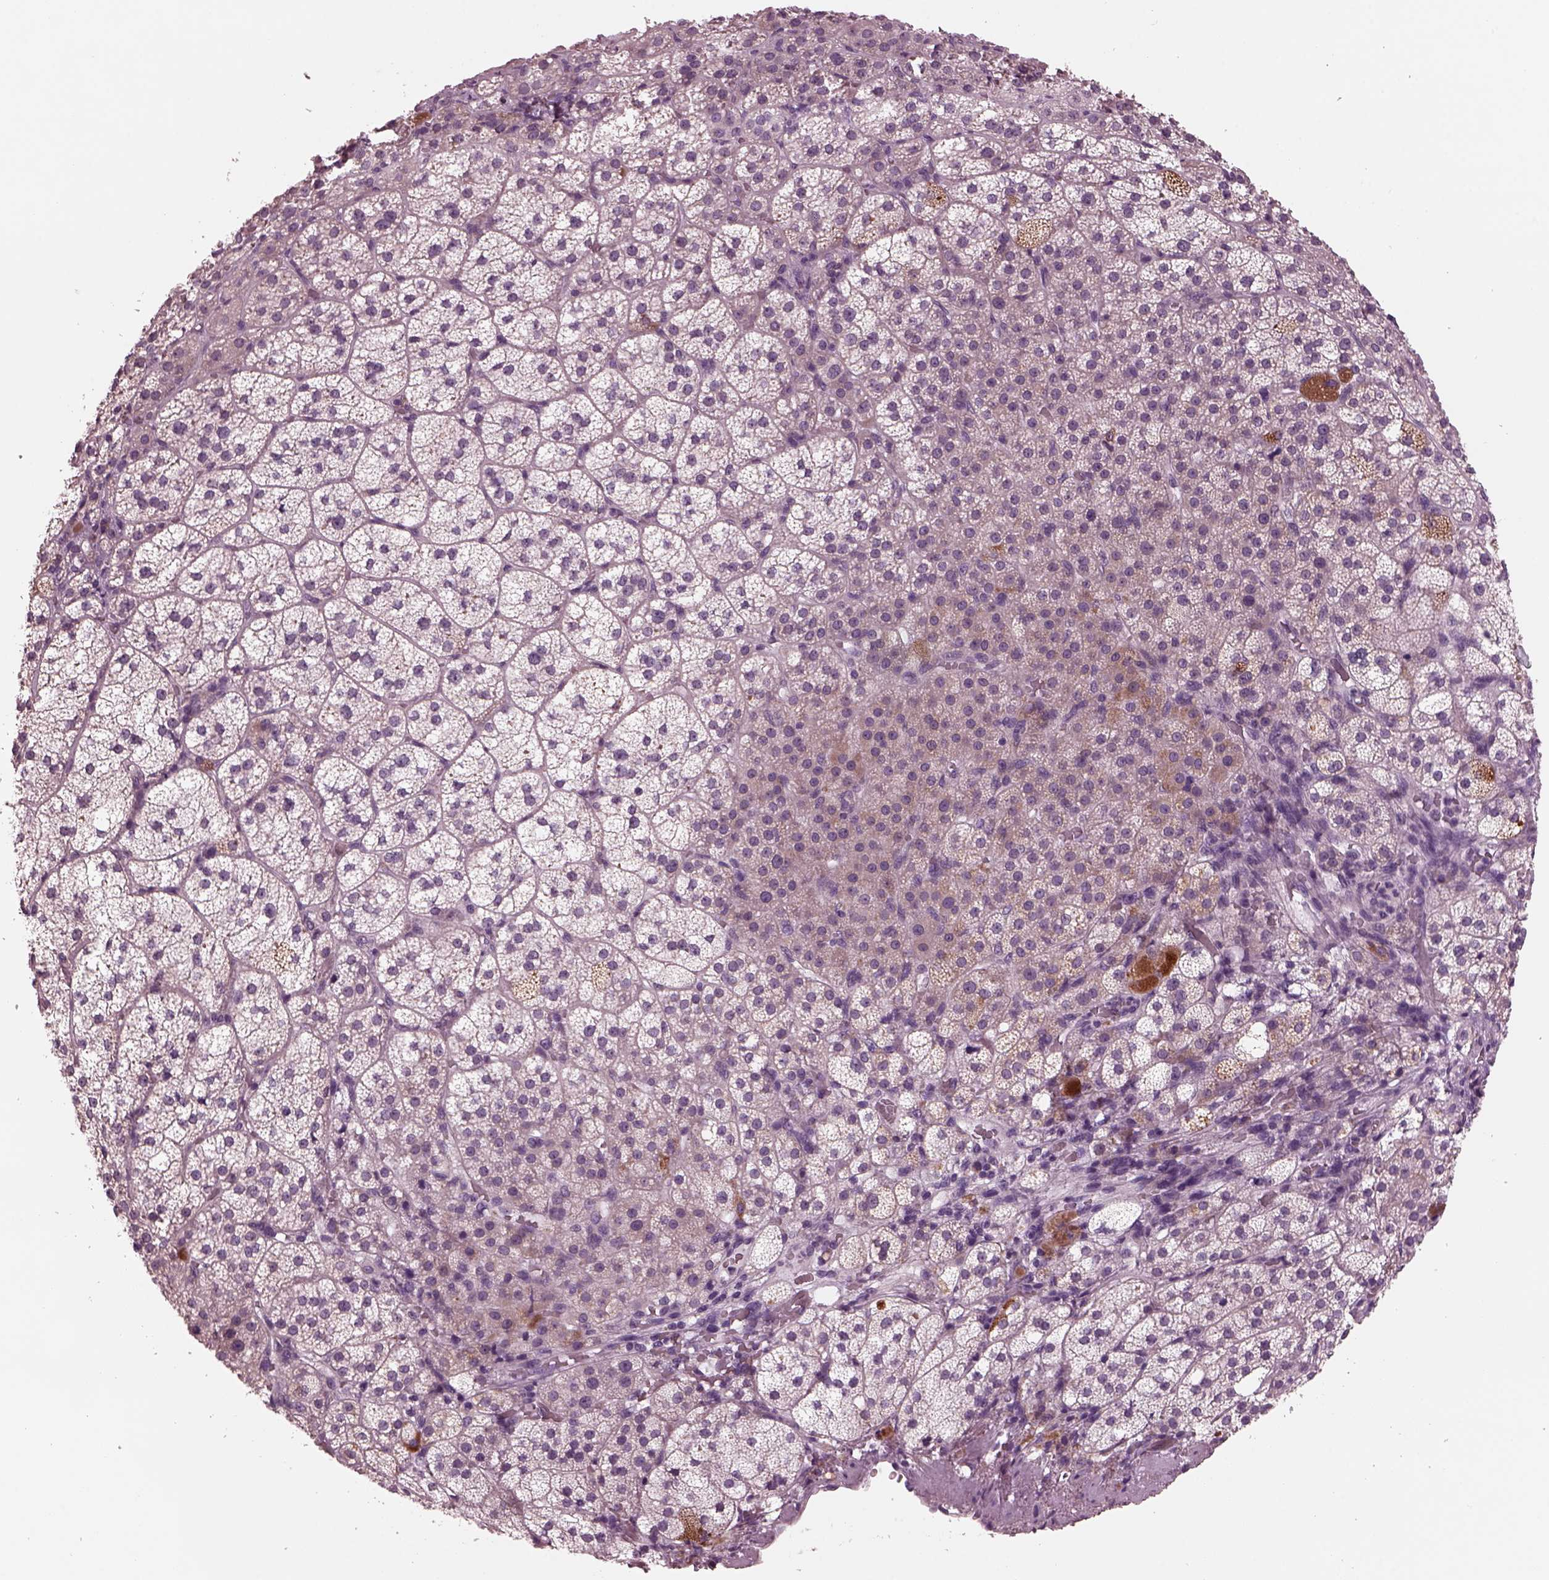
{"staining": {"intensity": "weak", "quantity": "25%-75%", "location": "cytoplasmic/membranous"}, "tissue": "adrenal gland", "cell_type": "Glandular cells", "image_type": "normal", "snomed": [{"axis": "morphology", "description": "Normal tissue, NOS"}, {"axis": "topography", "description": "Adrenal gland"}], "caption": "A brown stain highlights weak cytoplasmic/membranous positivity of a protein in glandular cells of normal human adrenal gland. The staining is performed using DAB brown chromogen to label protein expression. The nuclei are counter-stained blue using hematoxylin.", "gene": "AP4M1", "patient": {"sex": "female", "age": 60}}